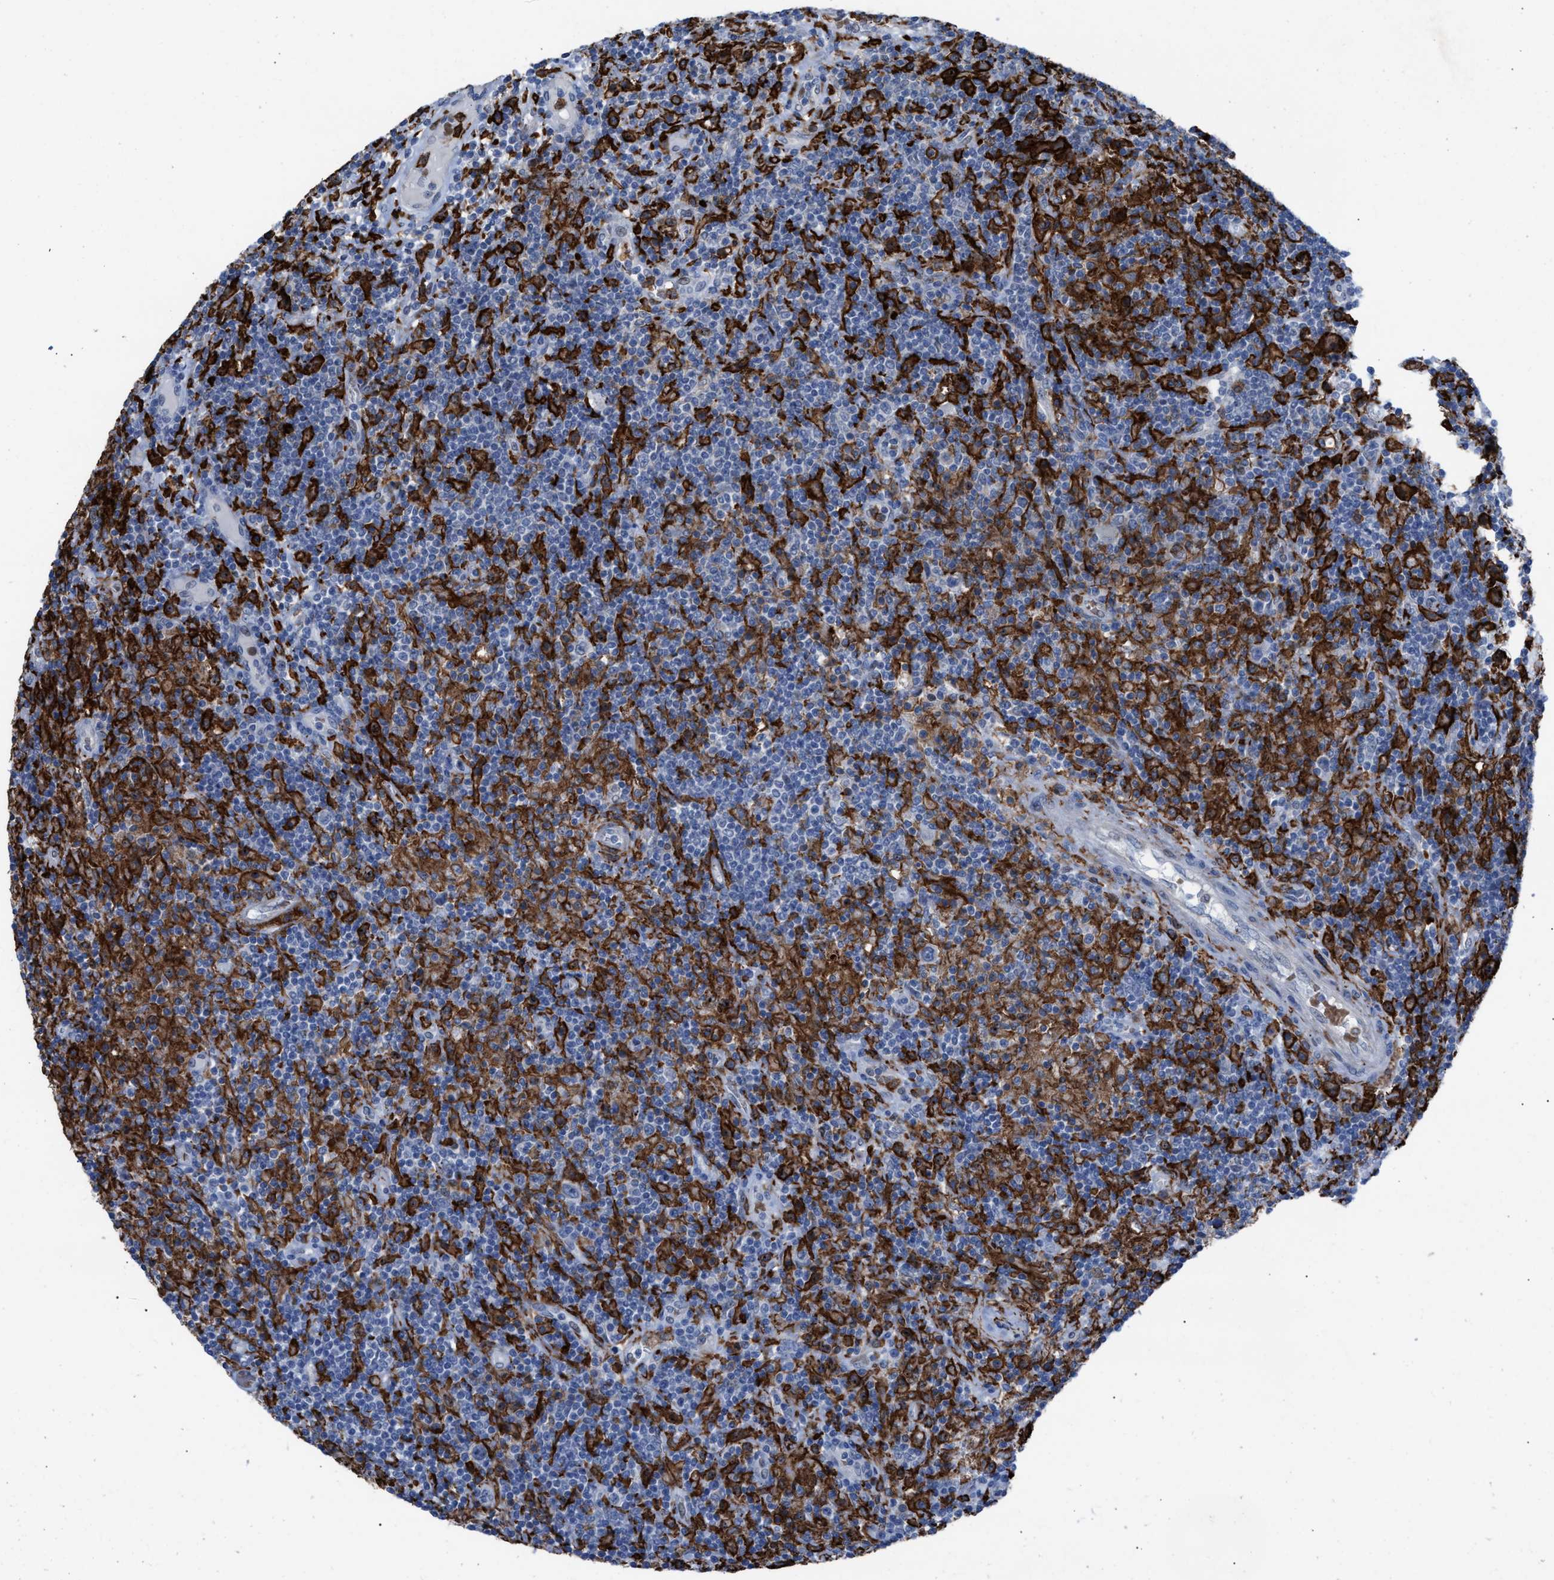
{"staining": {"intensity": "negative", "quantity": "none", "location": "none"}, "tissue": "lymphoma", "cell_type": "Tumor cells", "image_type": "cancer", "snomed": [{"axis": "morphology", "description": "Hodgkin's disease, NOS"}, {"axis": "topography", "description": "Lymph node"}], "caption": "Immunohistochemistry (IHC) of human Hodgkin's disease shows no staining in tumor cells.", "gene": "SLC47A1", "patient": {"sex": "male", "age": 70}}